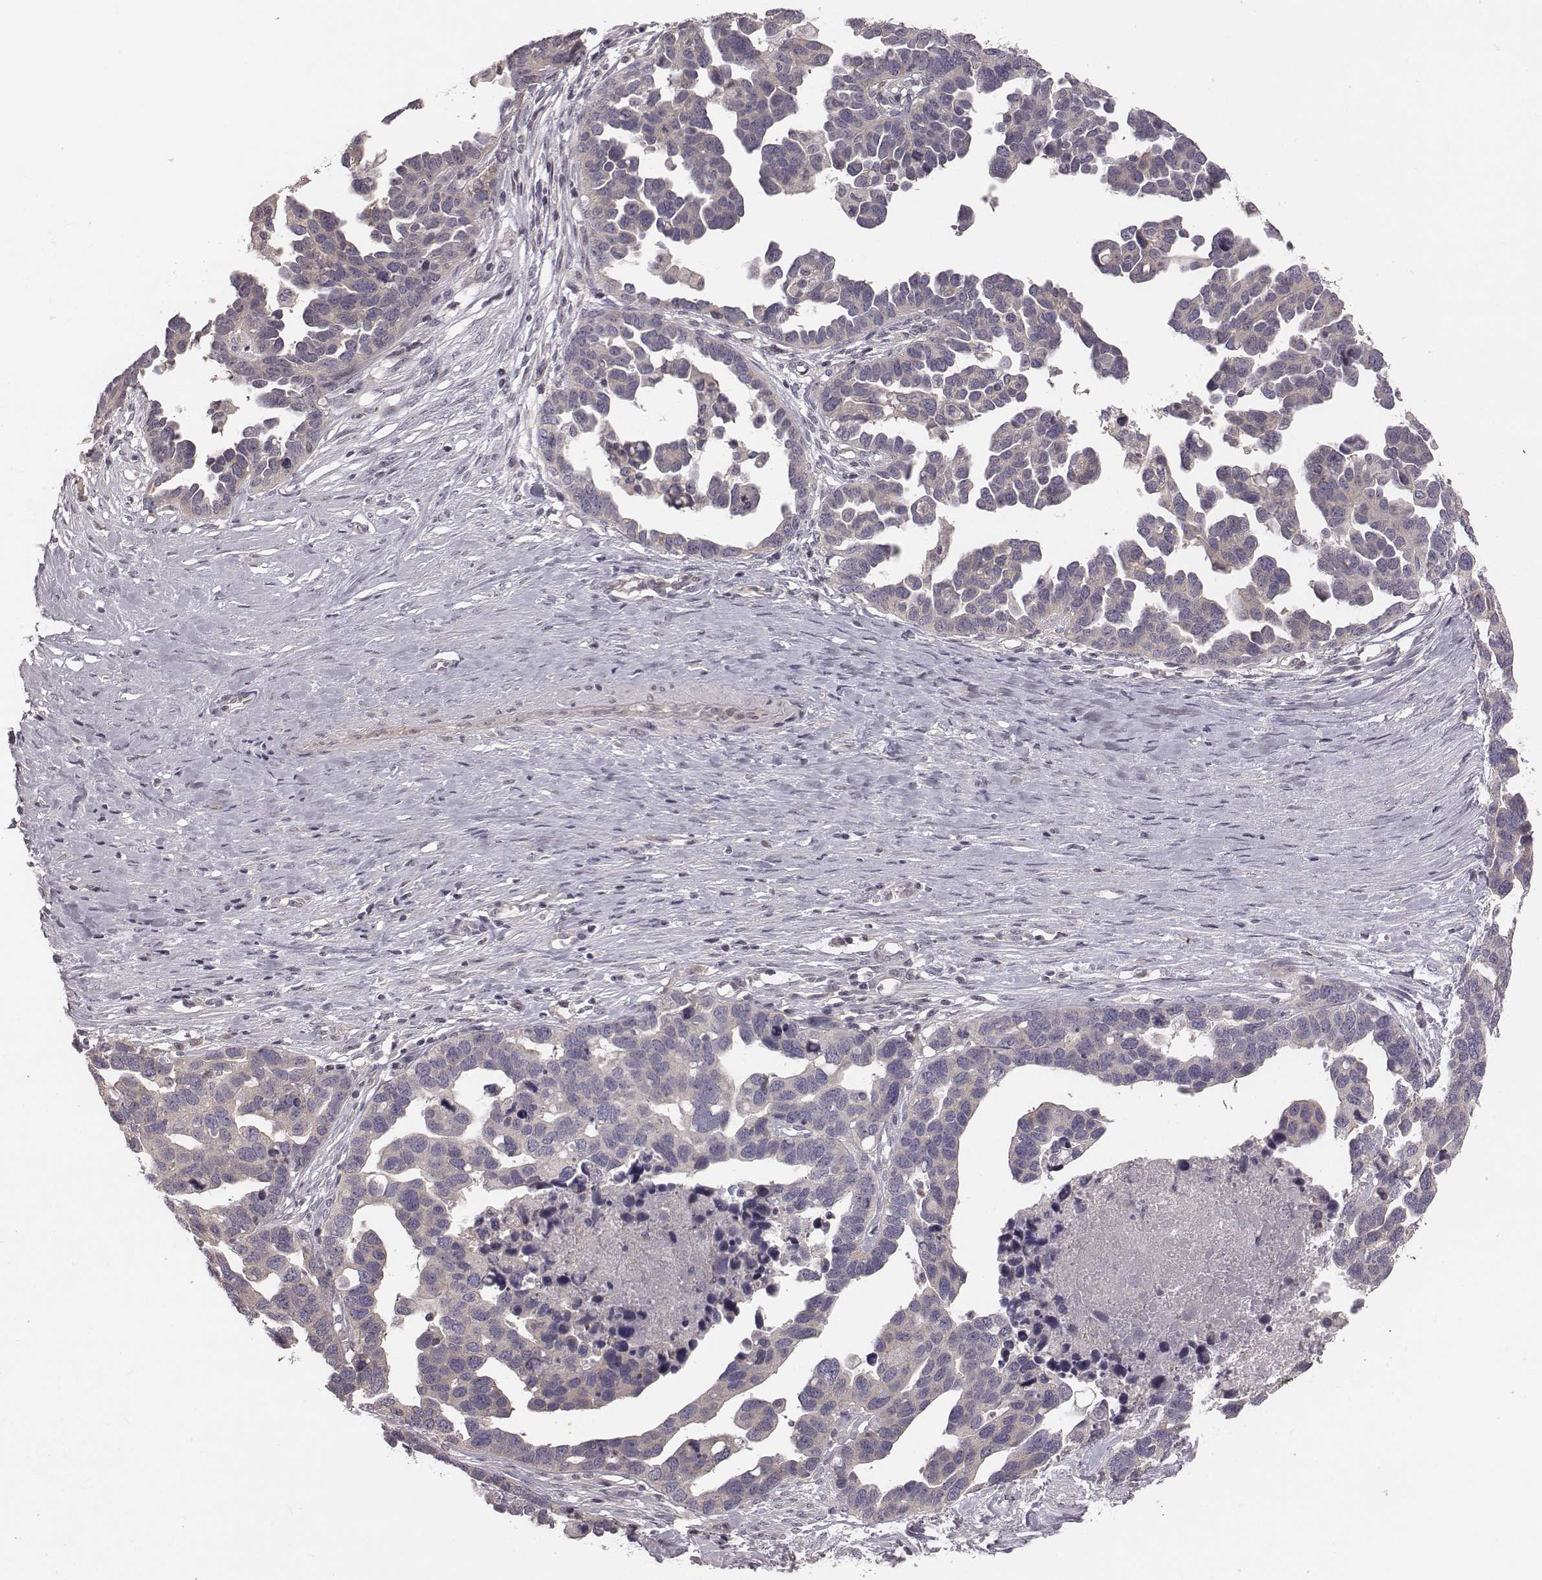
{"staining": {"intensity": "negative", "quantity": "none", "location": "none"}, "tissue": "ovarian cancer", "cell_type": "Tumor cells", "image_type": "cancer", "snomed": [{"axis": "morphology", "description": "Cystadenocarcinoma, serous, NOS"}, {"axis": "topography", "description": "Ovary"}], "caption": "Tumor cells are negative for protein expression in human serous cystadenocarcinoma (ovarian).", "gene": "BICDL1", "patient": {"sex": "female", "age": 54}}